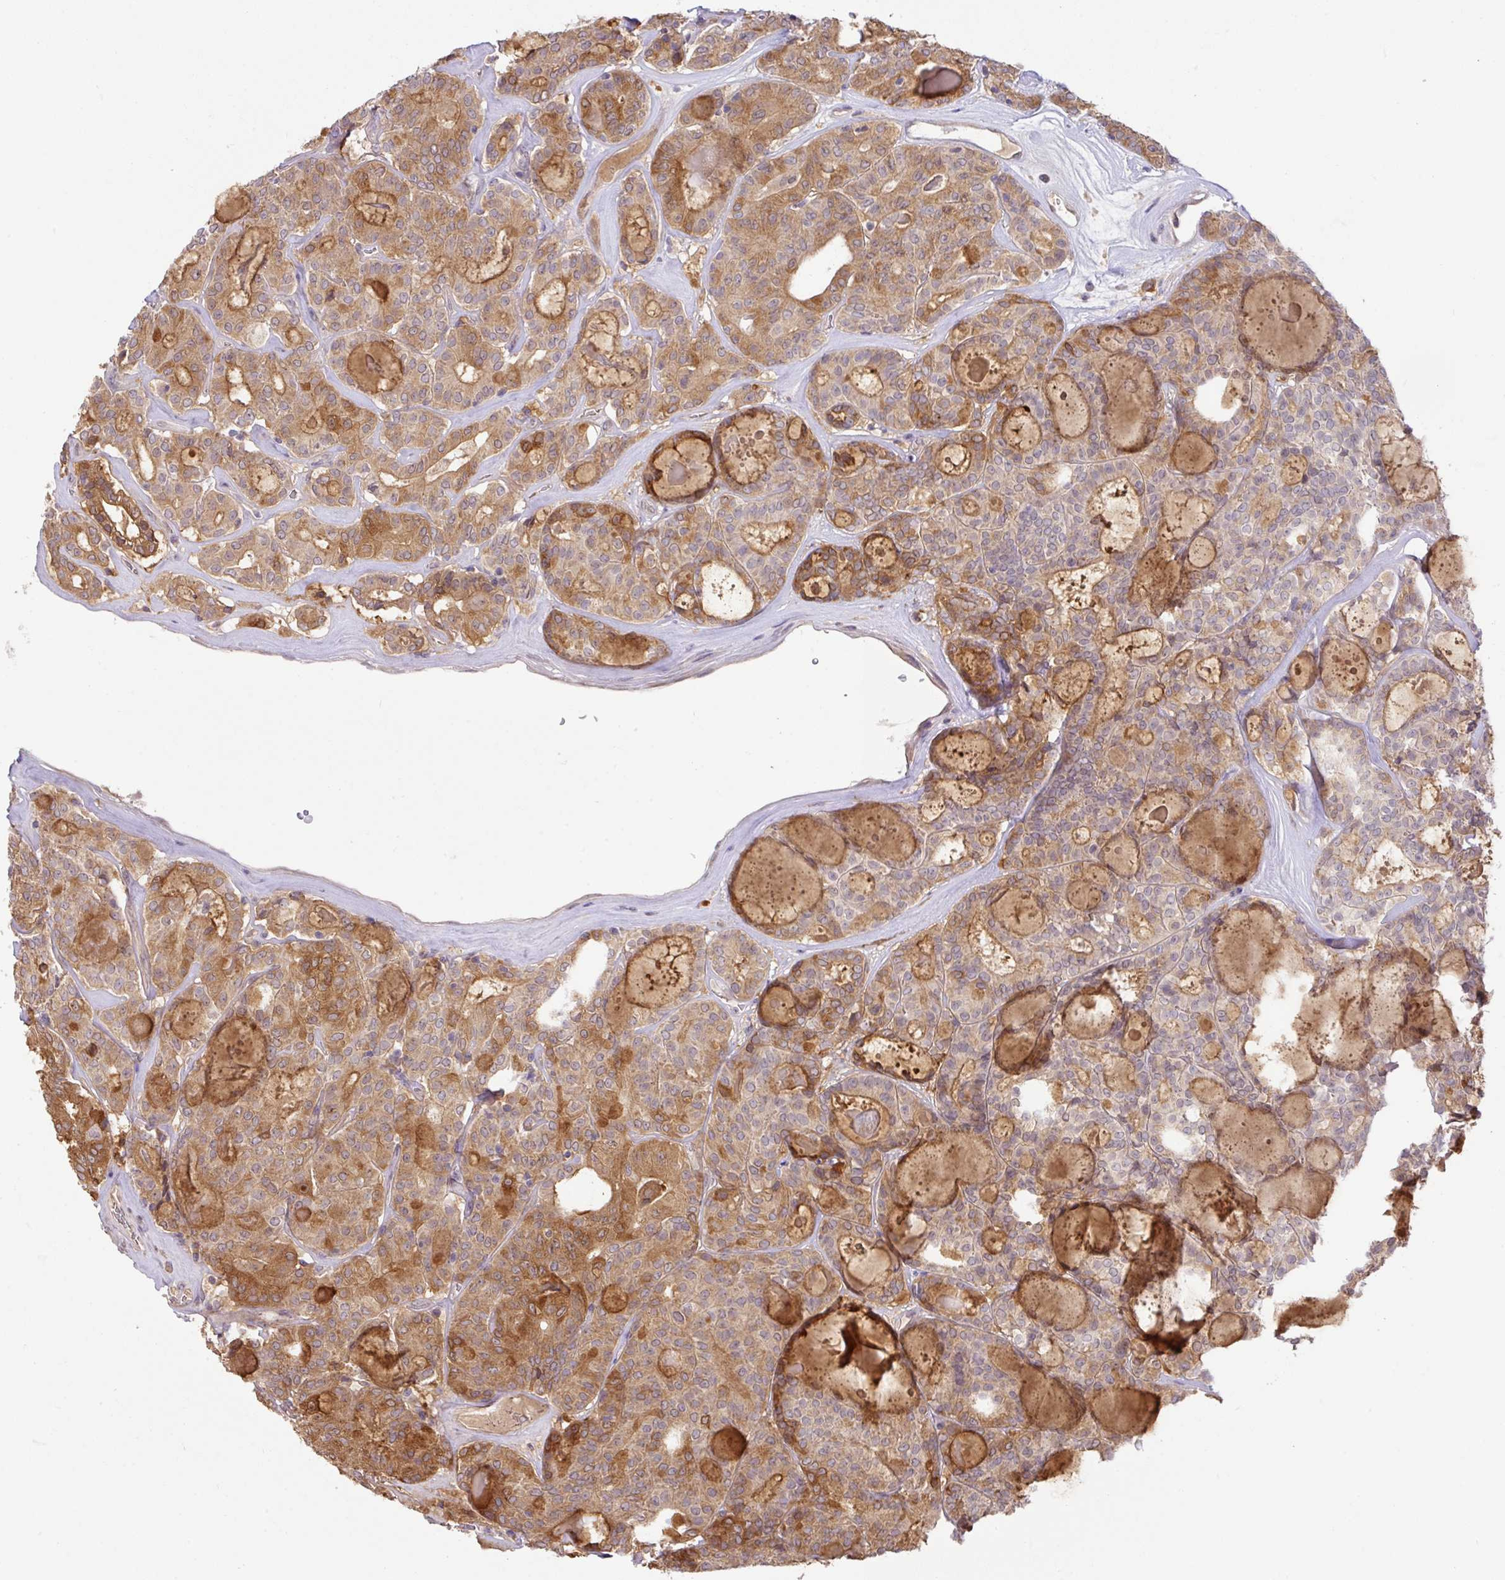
{"staining": {"intensity": "moderate", "quantity": ">75%", "location": "cytoplasmic/membranous"}, "tissue": "thyroid cancer", "cell_type": "Tumor cells", "image_type": "cancer", "snomed": [{"axis": "morphology", "description": "Papillary adenocarcinoma, NOS"}, {"axis": "topography", "description": "Thyroid gland"}], "caption": "High-power microscopy captured an IHC photomicrograph of papillary adenocarcinoma (thyroid), revealing moderate cytoplasmic/membranous staining in about >75% of tumor cells.", "gene": "GCNT7", "patient": {"sex": "female", "age": 72}}